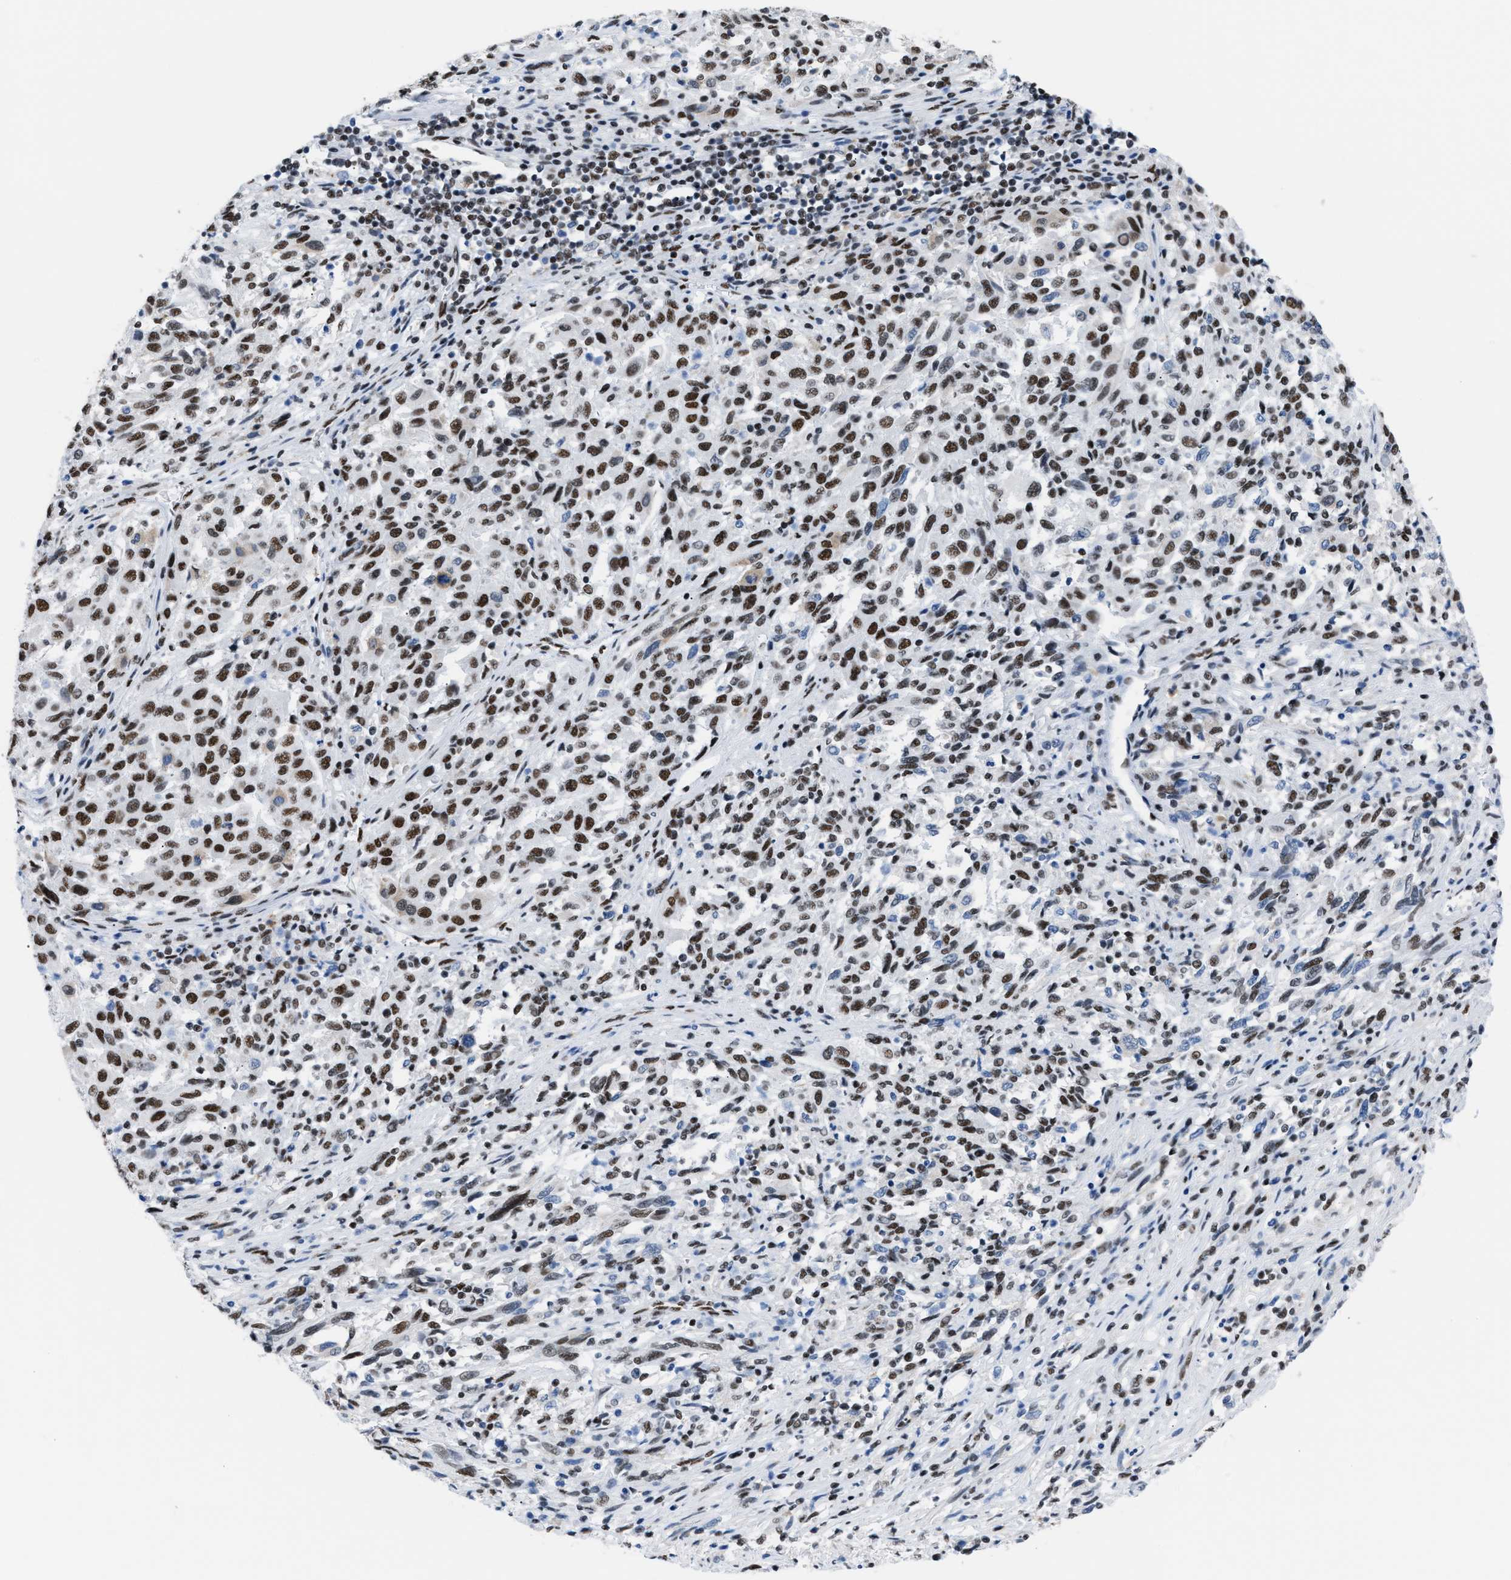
{"staining": {"intensity": "strong", "quantity": ">75%", "location": "nuclear"}, "tissue": "melanoma", "cell_type": "Tumor cells", "image_type": "cancer", "snomed": [{"axis": "morphology", "description": "Malignant melanoma, Metastatic site"}, {"axis": "topography", "description": "Lymph node"}], "caption": "Protein staining shows strong nuclear expression in about >75% of tumor cells in melanoma. (DAB IHC, brown staining for protein, blue staining for nuclei).", "gene": "CCAR2", "patient": {"sex": "male", "age": 61}}